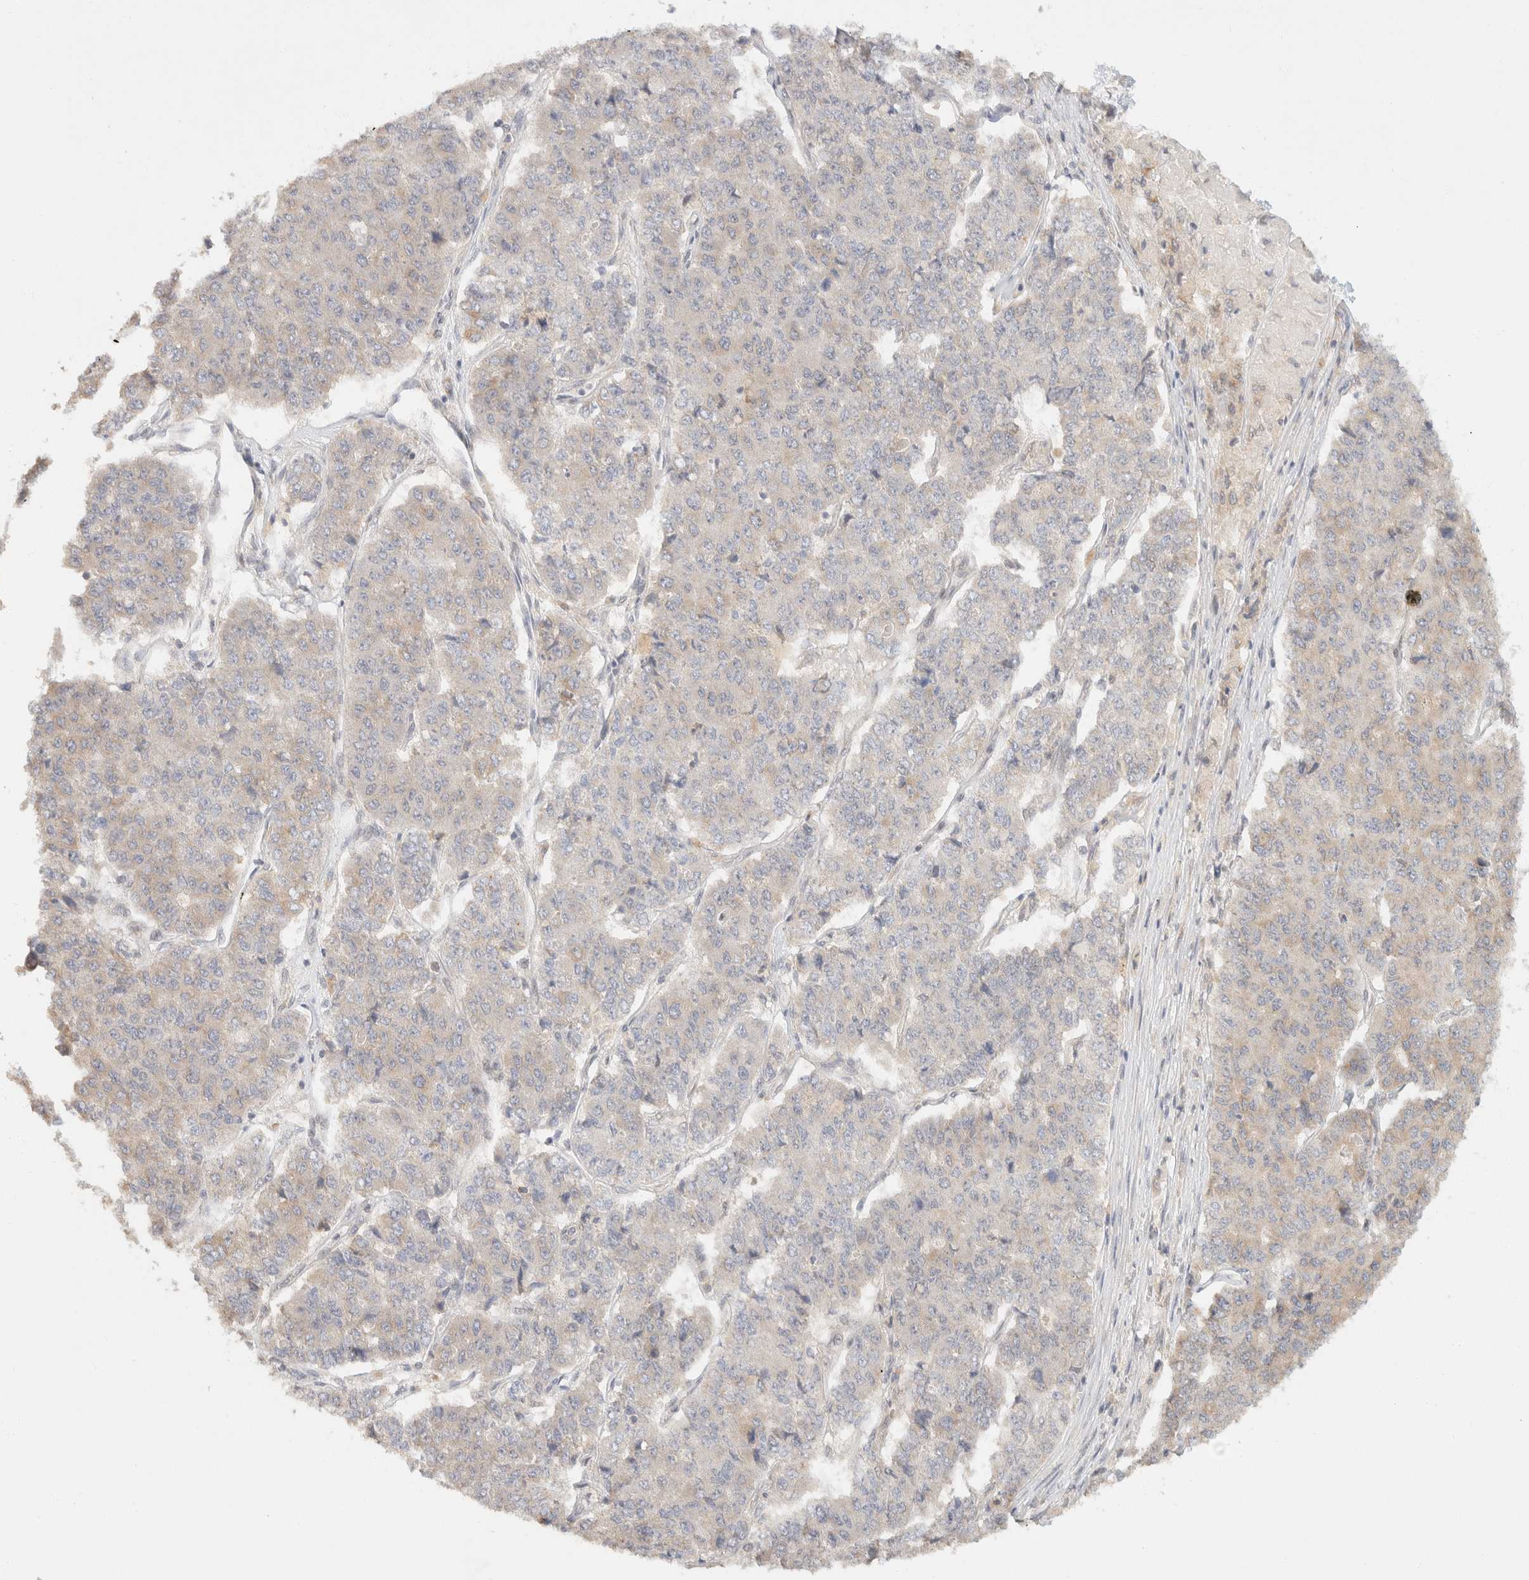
{"staining": {"intensity": "weak", "quantity": "<25%", "location": "cytoplasmic/membranous"}, "tissue": "pancreatic cancer", "cell_type": "Tumor cells", "image_type": "cancer", "snomed": [{"axis": "morphology", "description": "Adenocarcinoma, NOS"}, {"axis": "topography", "description": "Pancreas"}], "caption": "Adenocarcinoma (pancreatic) was stained to show a protein in brown. There is no significant staining in tumor cells. Brightfield microscopy of immunohistochemistry (IHC) stained with DAB (brown) and hematoxylin (blue), captured at high magnification.", "gene": "TACC1", "patient": {"sex": "male", "age": 50}}